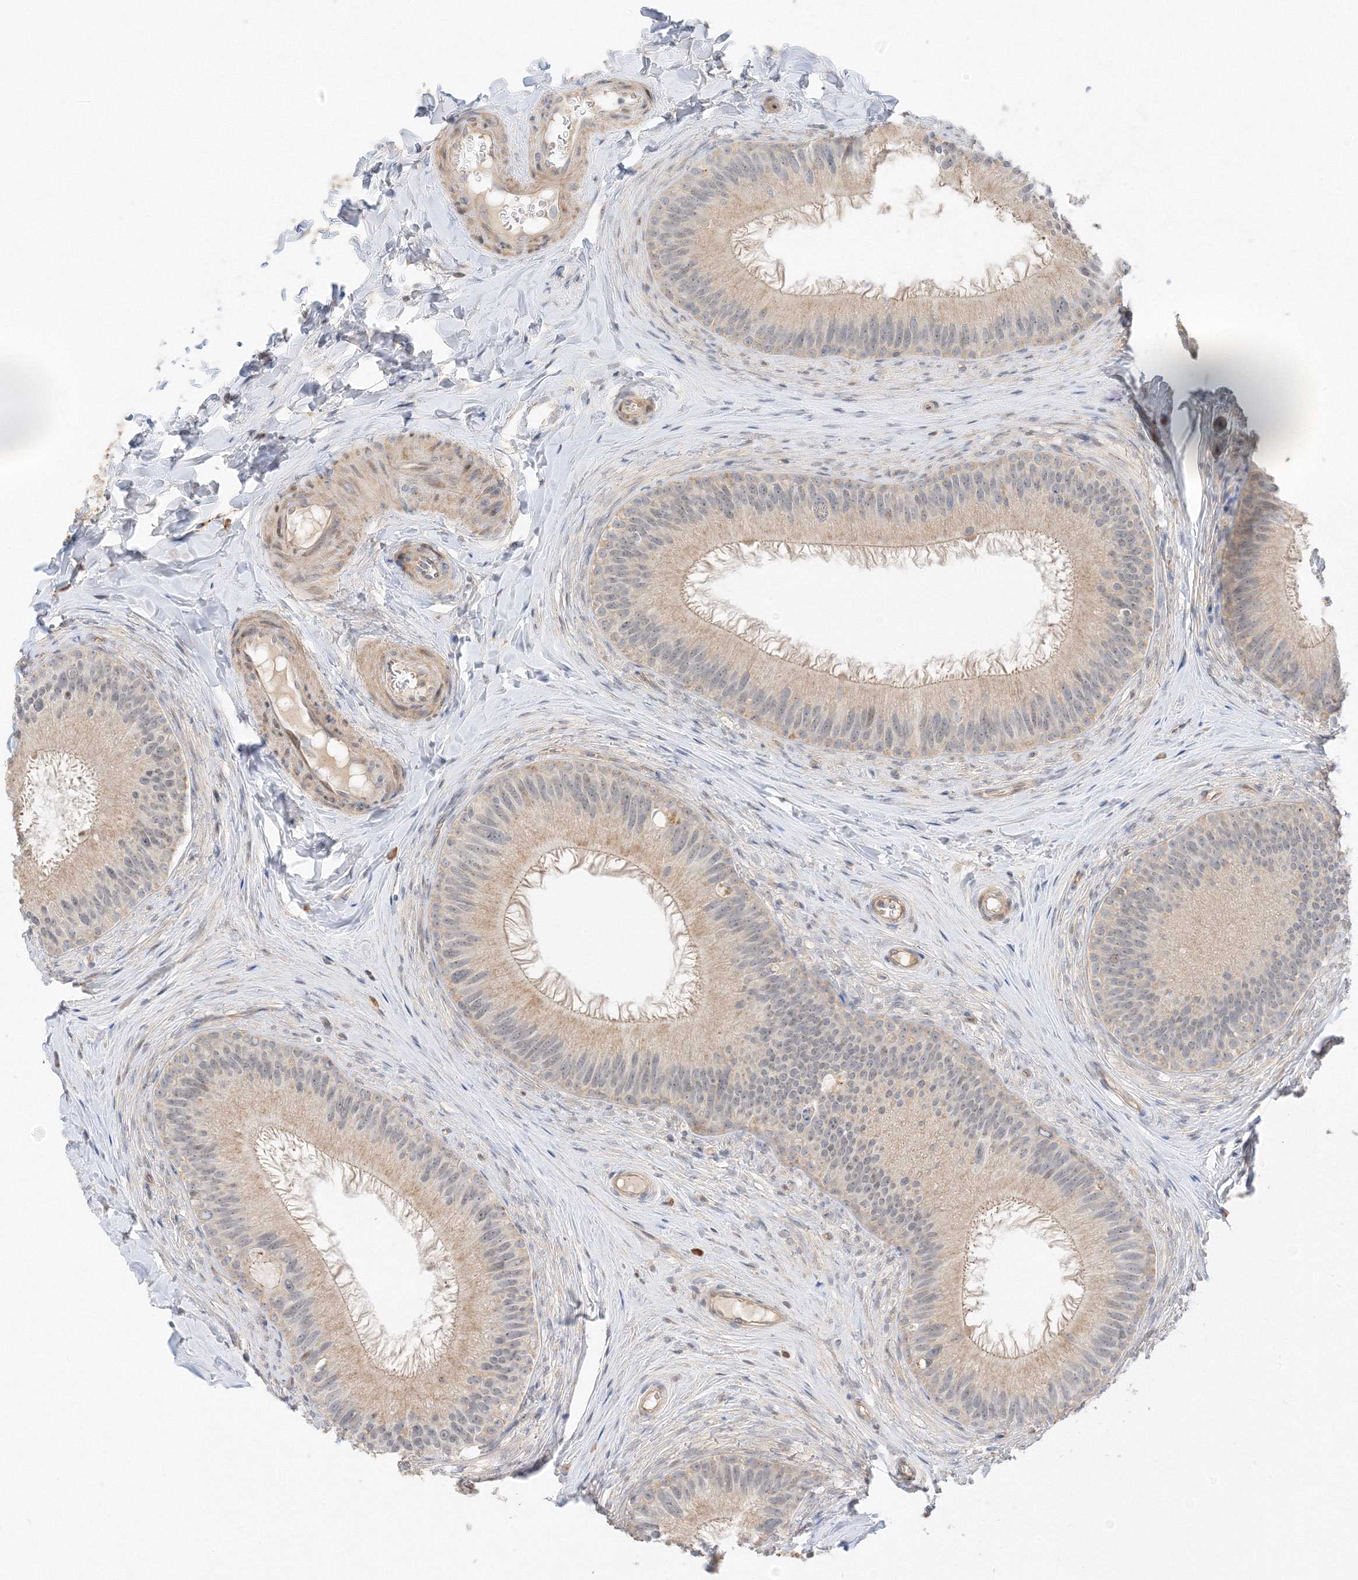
{"staining": {"intensity": "moderate", "quantity": "25%-75%", "location": "cytoplasmic/membranous,nuclear"}, "tissue": "epididymis", "cell_type": "Glandular cells", "image_type": "normal", "snomed": [{"axis": "morphology", "description": "Normal tissue, NOS"}, {"axis": "topography", "description": "Epididymis"}], "caption": "IHC staining of unremarkable epididymis, which exhibits medium levels of moderate cytoplasmic/membranous,nuclear positivity in about 25%-75% of glandular cells indicating moderate cytoplasmic/membranous,nuclear protein expression. The staining was performed using DAB (3,3'-diaminobenzidine) (brown) for protein detection and nuclei were counterstained in hematoxylin (blue).", "gene": "ETAA1", "patient": {"sex": "male", "age": 27}}